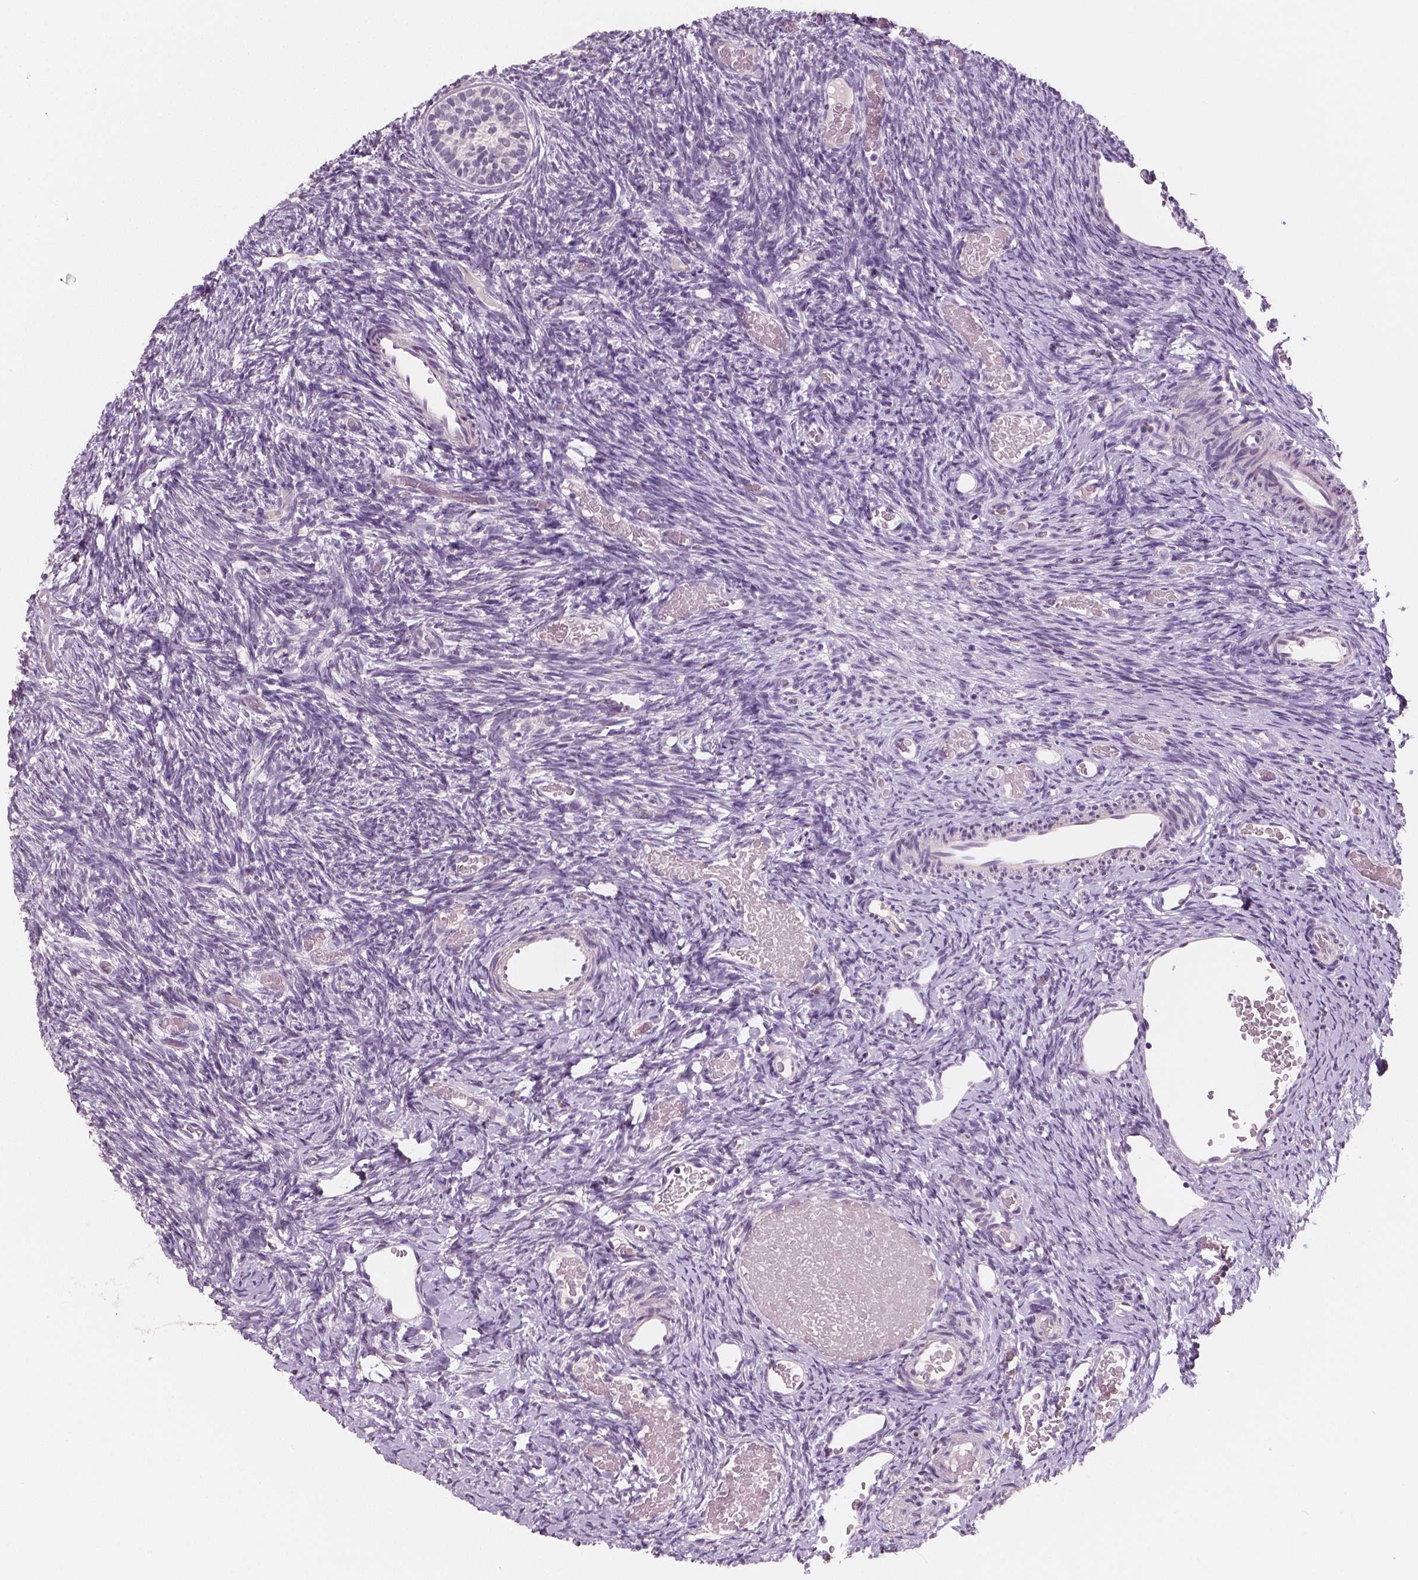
{"staining": {"intensity": "negative", "quantity": "none", "location": "none"}, "tissue": "ovary", "cell_type": "Follicle cells", "image_type": "normal", "snomed": [{"axis": "morphology", "description": "Normal tissue, NOS"}, {"axis": "topography", "description": "Ovary"}], "caption": "High power microscopy micrograph of an immunohistochemistry (IHC) micrograph of normal ovary, revealing no significant expression in follicle cells.", "gene": "RNASE7", "patient": {"sex": "female", "age": 39}}